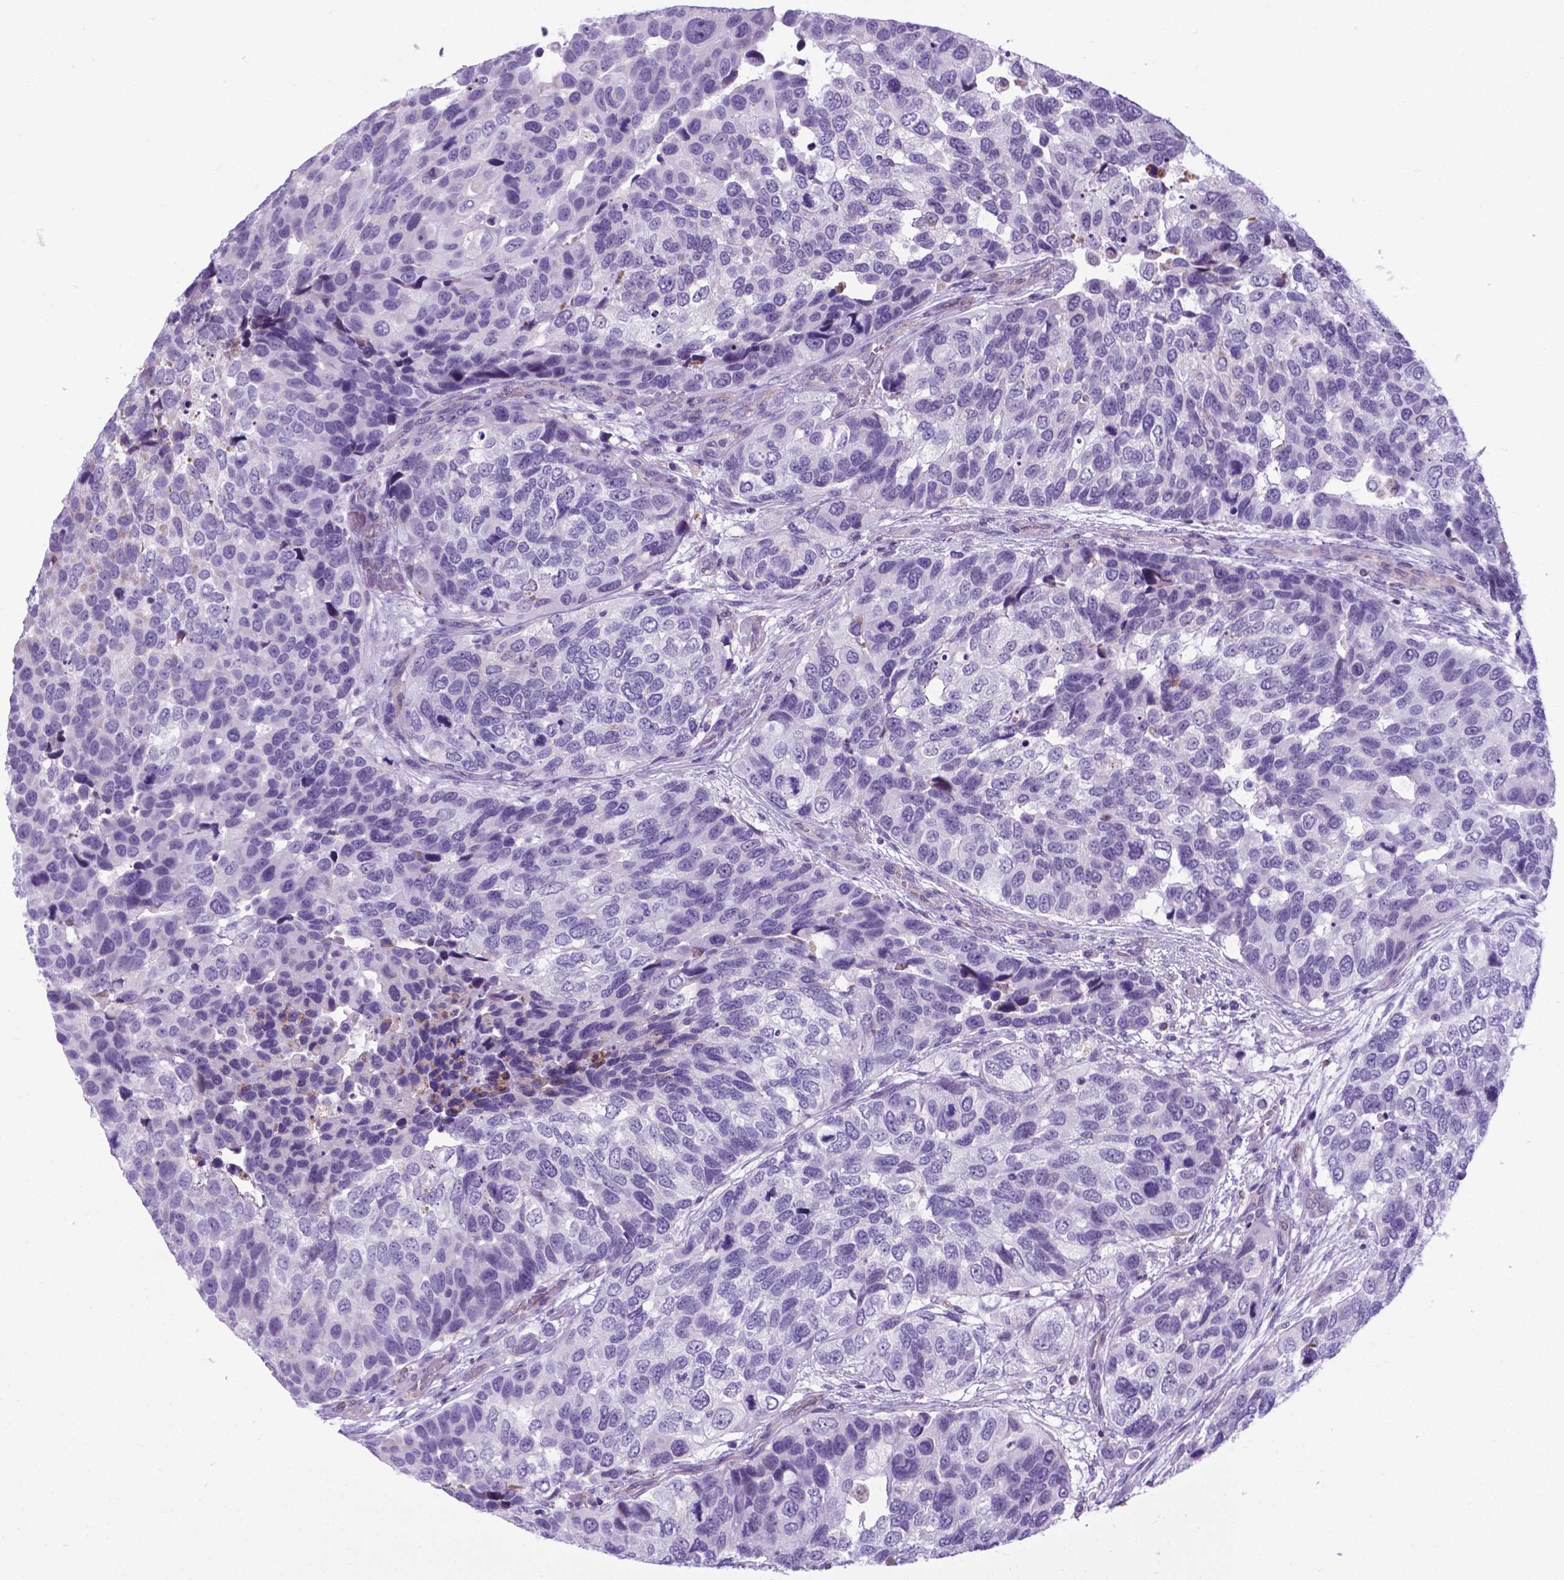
{"staining": {"intensity": "negative", "quantity": "none", "location": "none"}, "tissue": "urothelial cancer", "cell_type": "Tumor cells", "image_type": "cancer", "snomed": [{"axis": "morphology", "description": "Urothelial carcinoma, High grade"}, {"axis": "topography", "description": "Urinary bladder"}], "caption": "IHC micrograph of high-grade urothelial carcinoma stained for a protein (brown), which exhibits no expression in tumor cells.", "gene": "POU3F3", "patient": {"sex": "male", "age": 60}}